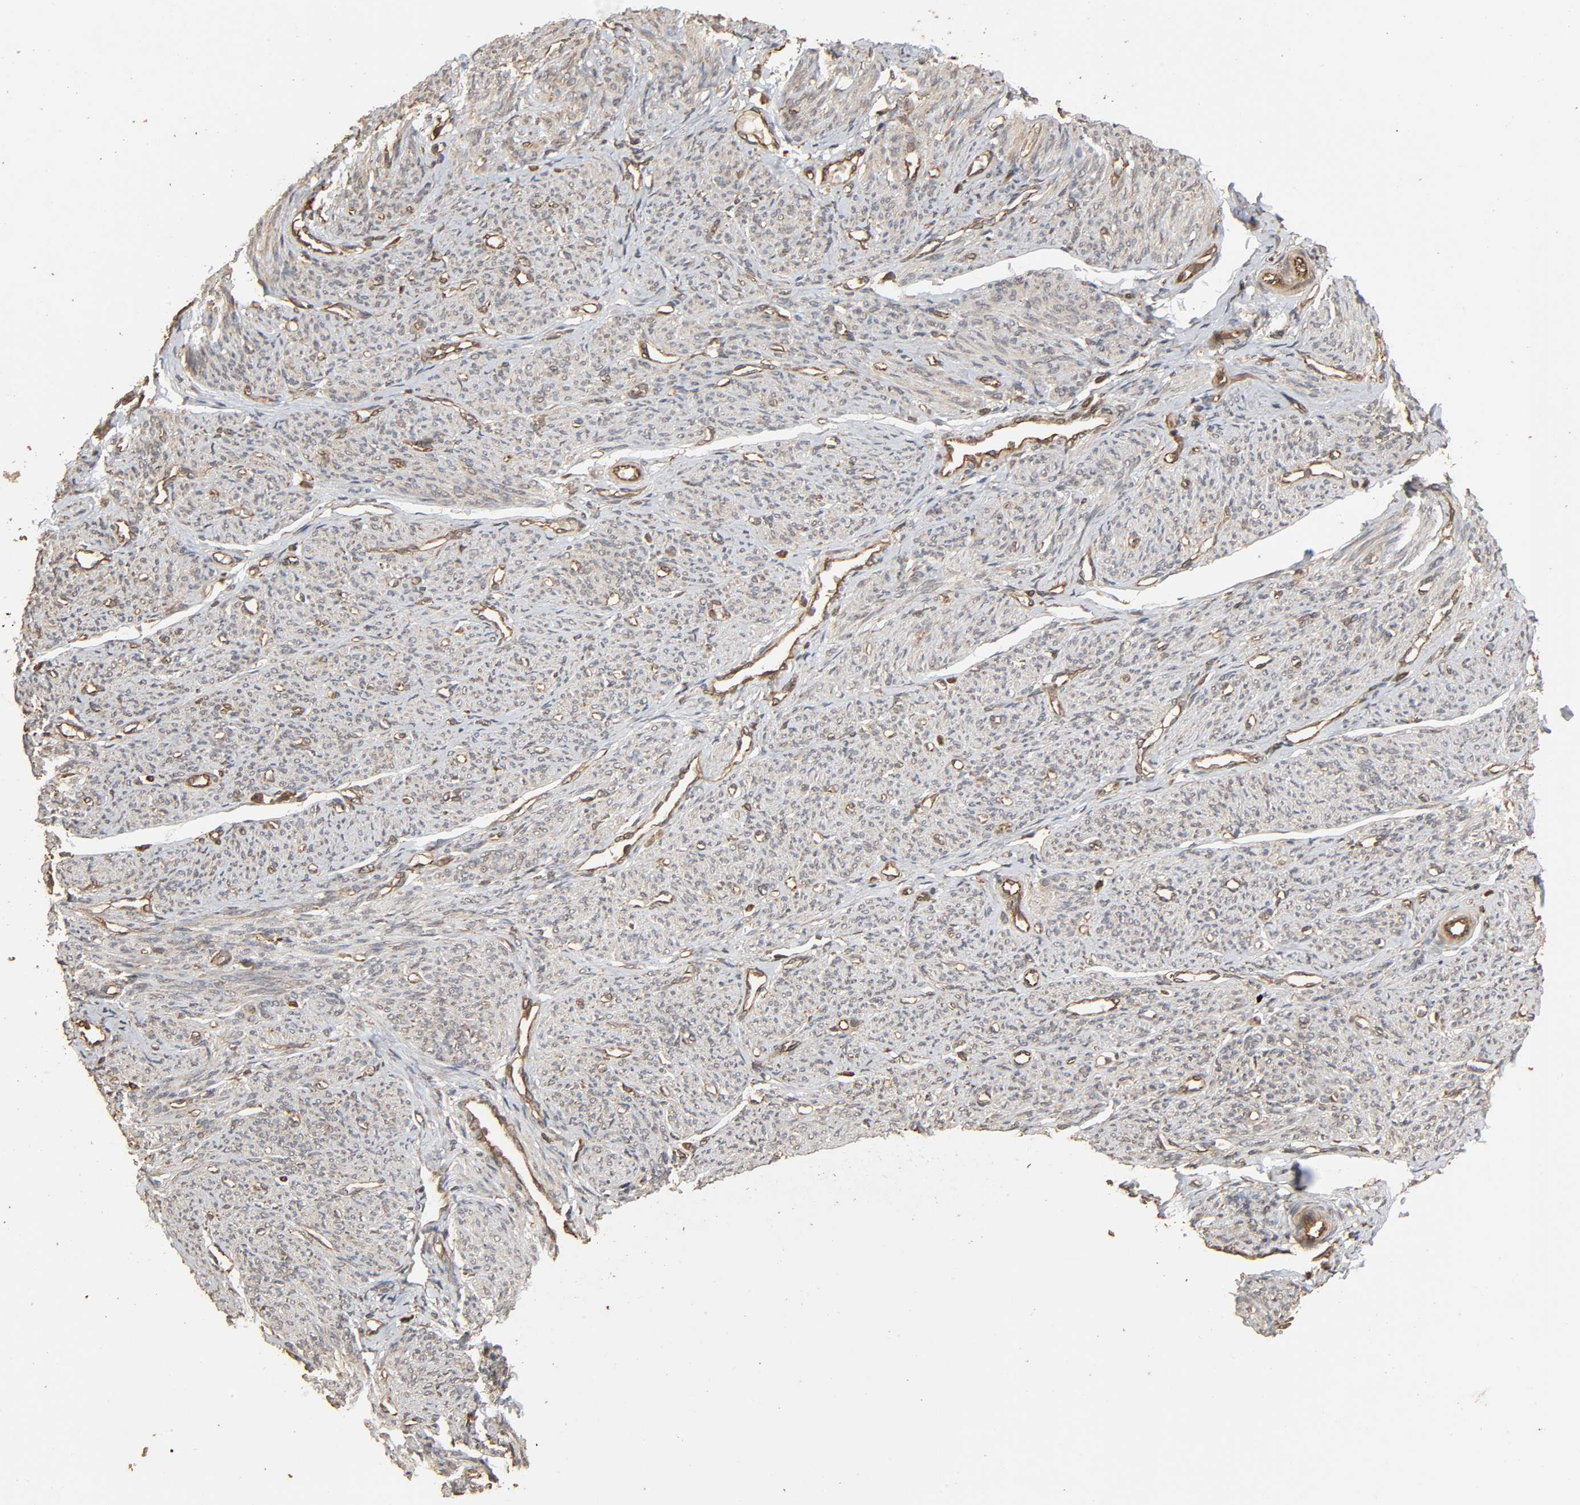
{"staining": {"intensity": "weak", "quantity": ">75%", "location": "cytoplasmic/membranous"}, "tissue": "smooth muscle", "cell_type": "Smooth muscle cells", "image_type": "normal", "snomed": [{"axis": "morphology", "description": "Normal tissue, NOS"}, {"axis": "topography", "description": "Smooth muscle"}], "caption": "Immunohistochemistry (IHC) image of benign smooth muscle: smooth muscle stained using immunohistochemistry shows low levels of weak protein expression localized specifically in the cytoplasmic/membranous of smooth muscle cells, appearing as a cytoplasmic/membranous brown color.", "gene": "RPS6KA6", "patient": {"sex": "female", "age": 65}}